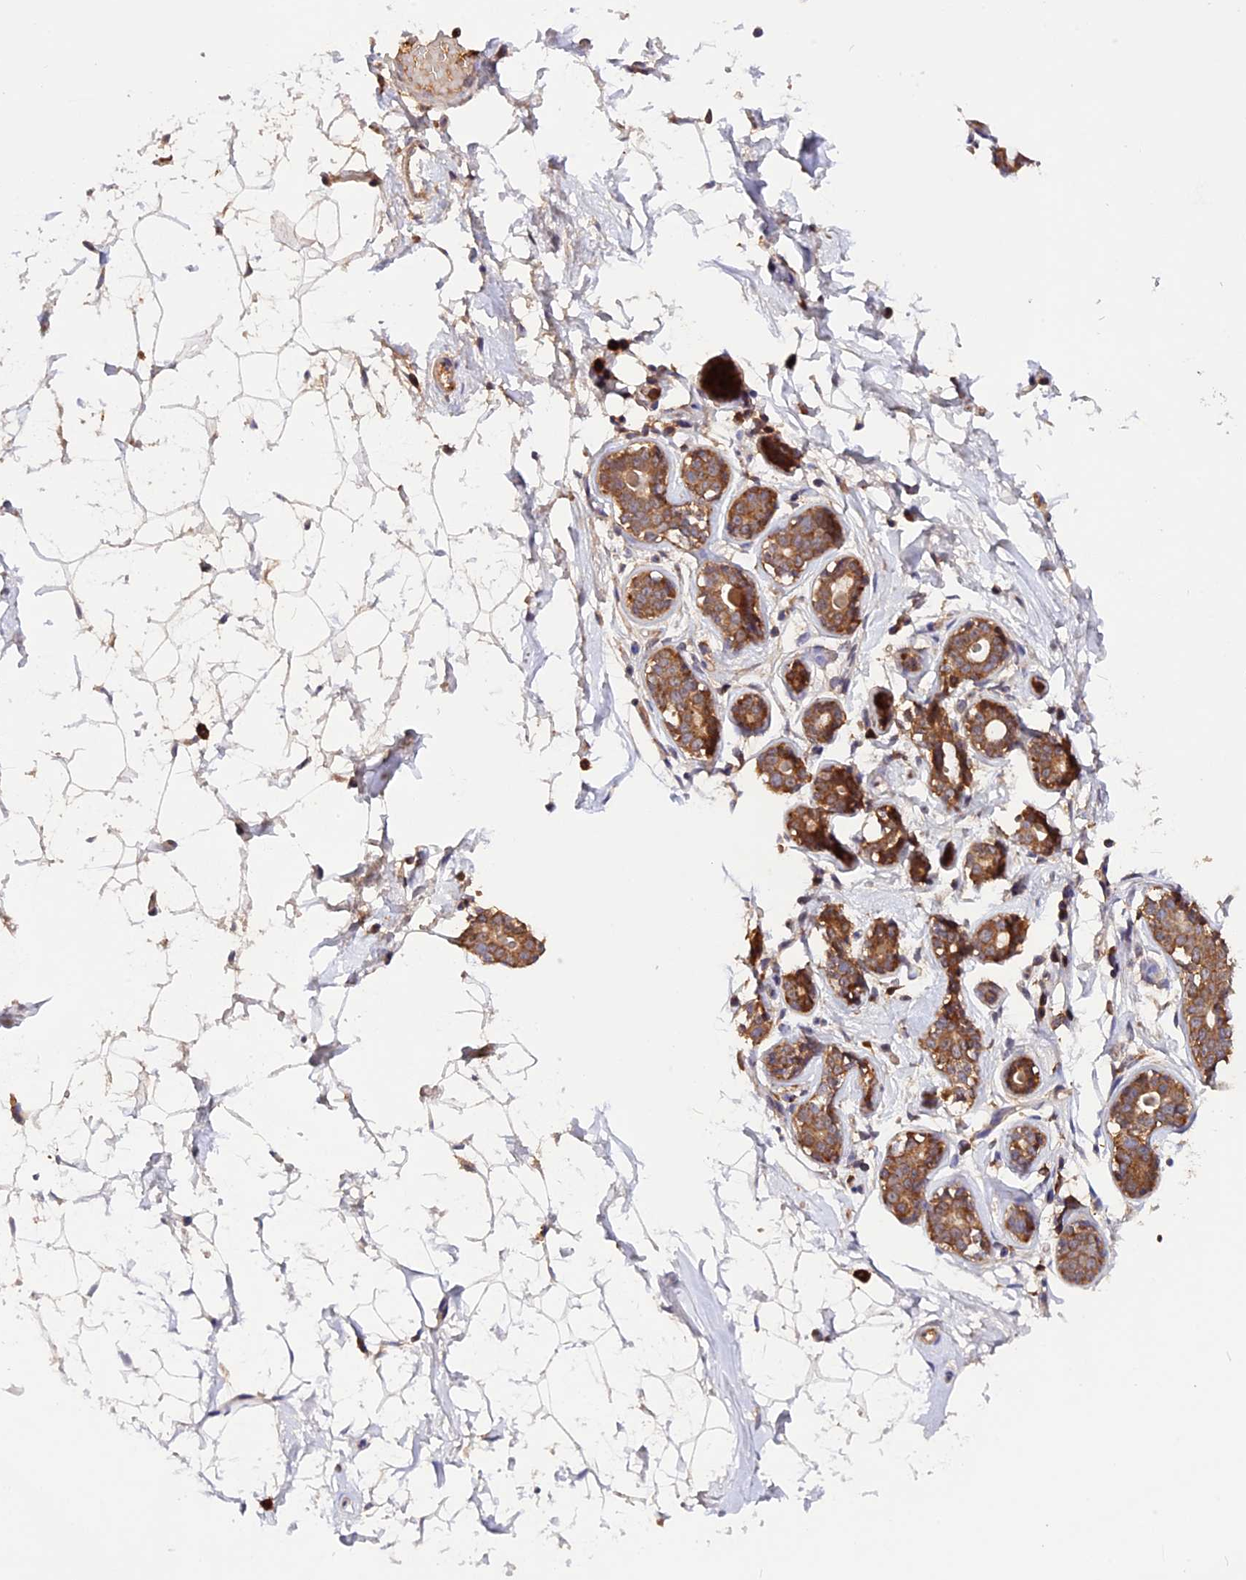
{"staining": {"intensity": "negative", "quantity": "none", "location": "none"}, "tissue": "breast", "cell_type": "Adipocytes", "image_type": "normal", "snomed": [{"axis": "morphology", "description": "Normal tissue, NOS"}, {"axis": "morphology", "description": "Adenoma, NOS"}, {"axis": "topography", "description": "Breast"}], "caption": "IHC of unremarkable human breast reveals no expression in adipocytes.", "gene": "MARK4", "patient": {"sex": "female", "age": 23}}